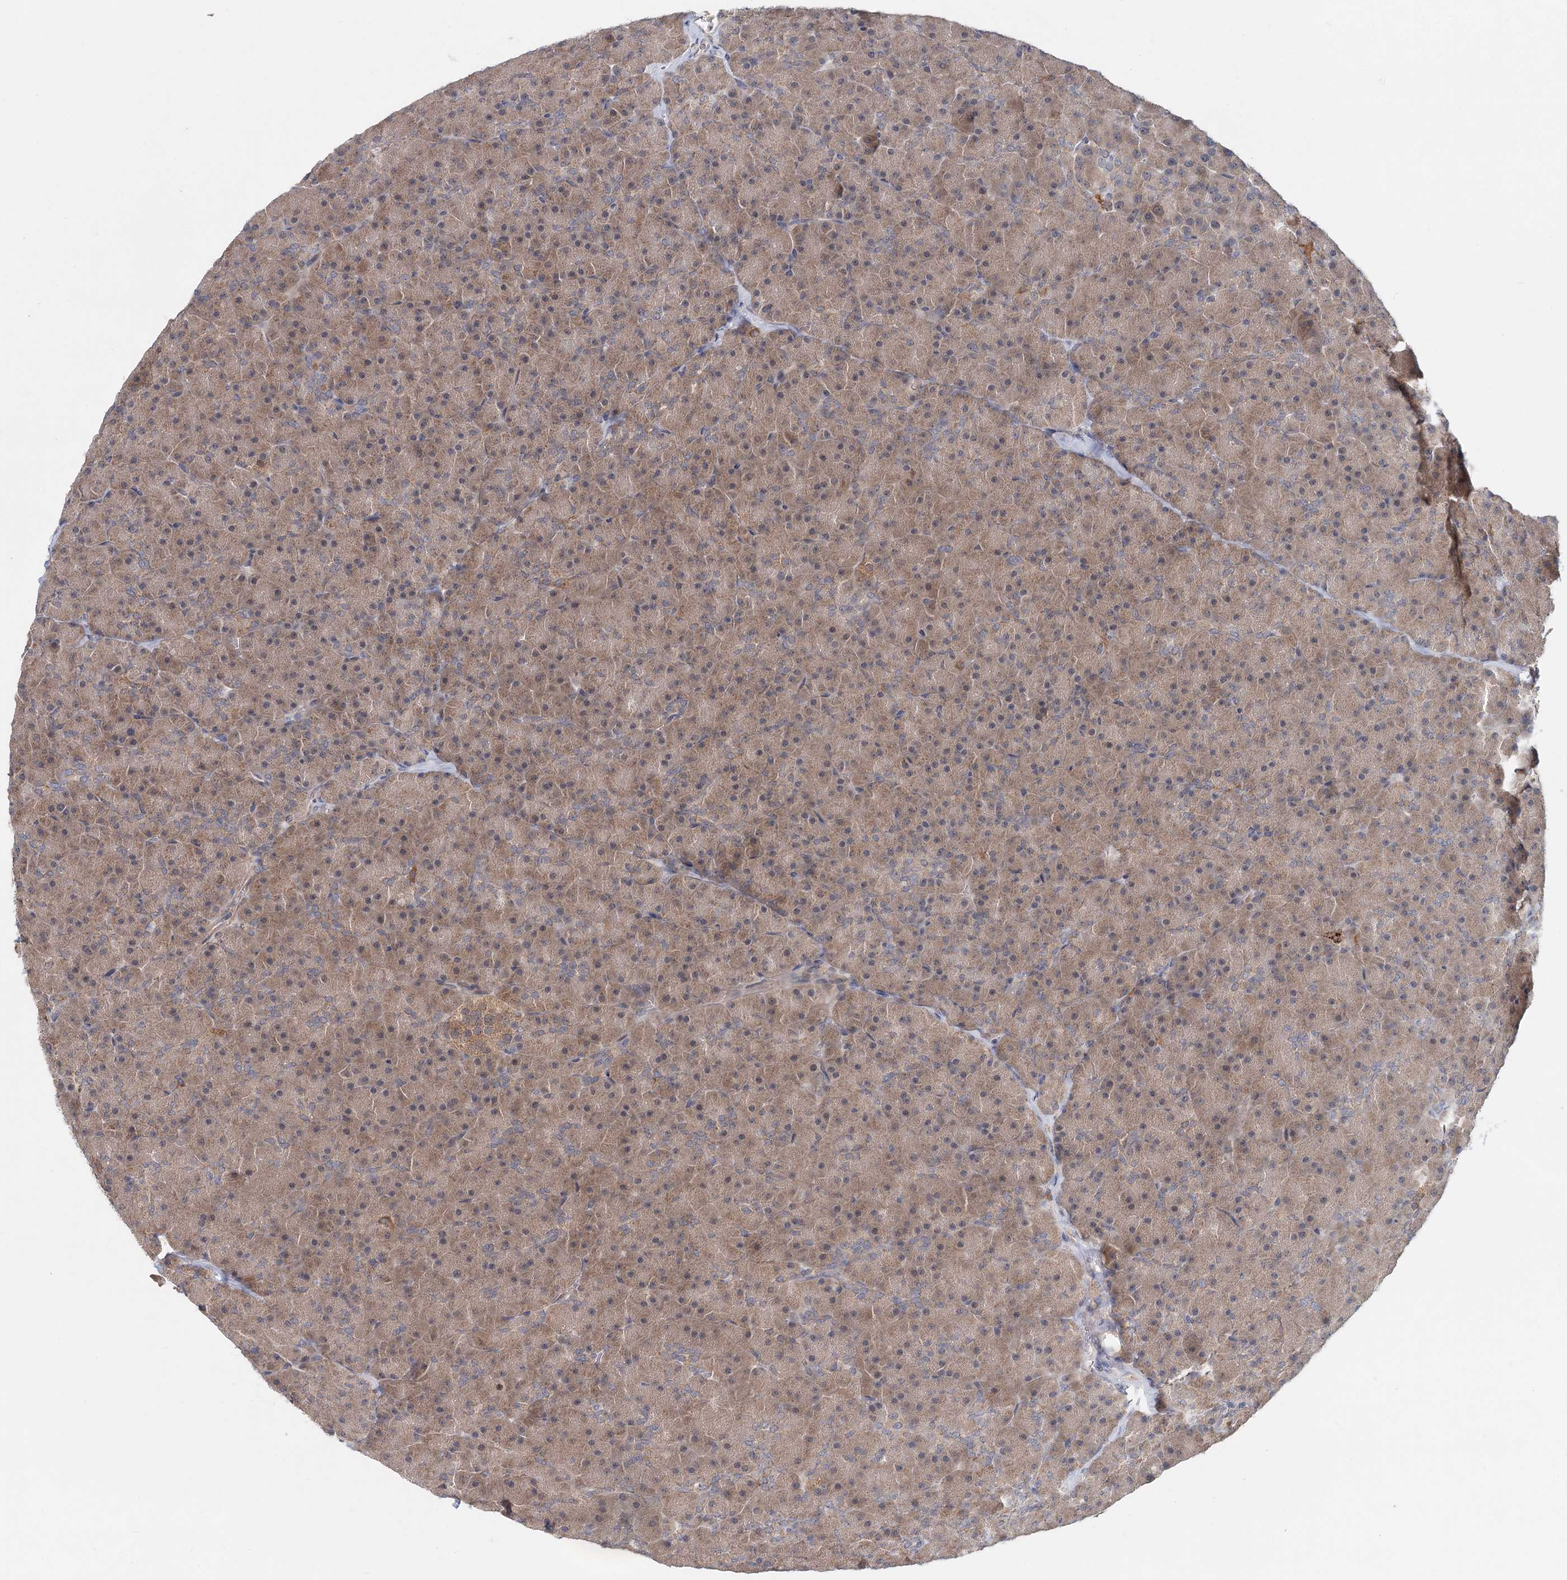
{"staining": {"intensity": "moderate", "quantity": "25%-75%", "location": "cytoplasmic/membranous,nuclear"}, "tissue": "pancreas", "cell_type": "Exocrine glandular cells", "image_type": "normal", "snomed": [{"axis": "morphology", "description": "Normal tissue, NOS"}, {"axis": "topography", "description": "Pancreas"}], "caption": "Immunohistochemistry (IHC) of normal human pancreas exhibits medium levels of moderate cytoplasmic/membranous,nuclear staining in approximately 25%-75% of exocrine glandular cells.", "gene": "AP3B1", "patient": {"sex": "male", "age": 36}}